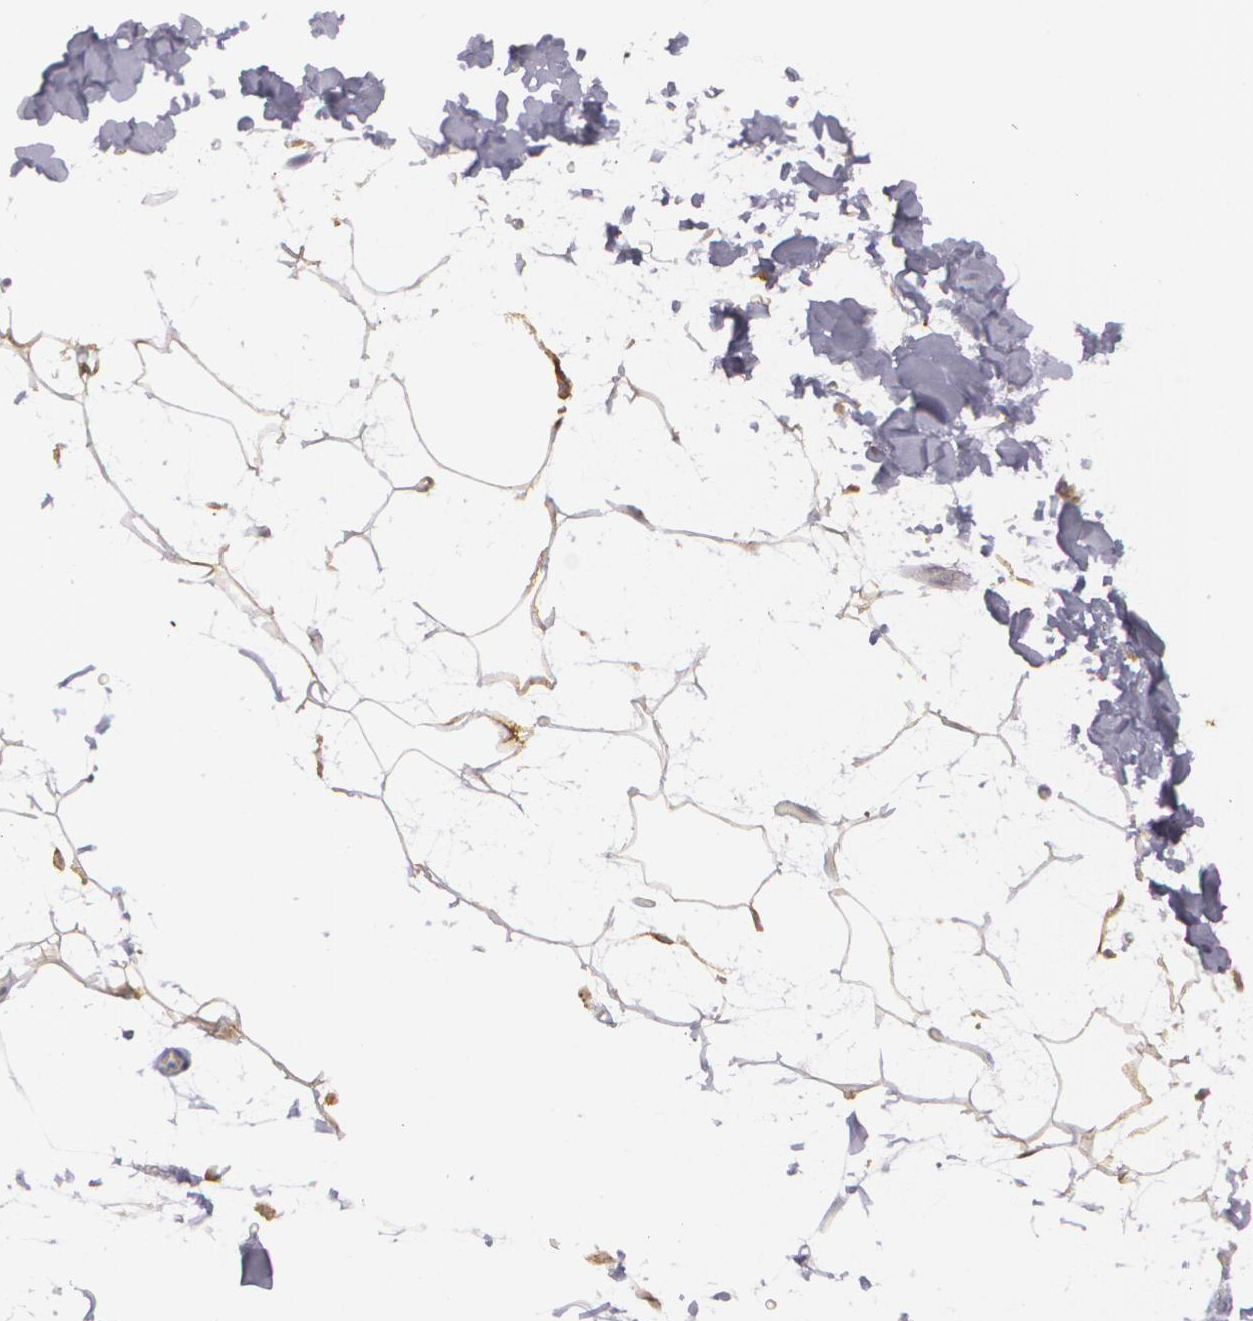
{"staining": {"intensity": "moderate", "quantity": ">75%", "location": "cytoplasmic/membranous"}, "tissue": "adipose tissue", "cell_type": "Adipocytes", "image_type": "normal", "snomed": [{"axis": "morphology", "description": "Normal tissue, NOS"}, {"axis": "topography", "description": "Soft tissue"}], "caption": "Immunohistochemistry (DAB) staining of unremarkable human adipose tissue displays moderate cytoplasmic/membranous protein positivity in about >75% of adipocytes.", "gene": "BIN1", "patient": {"sex": "male", "age": 72}}